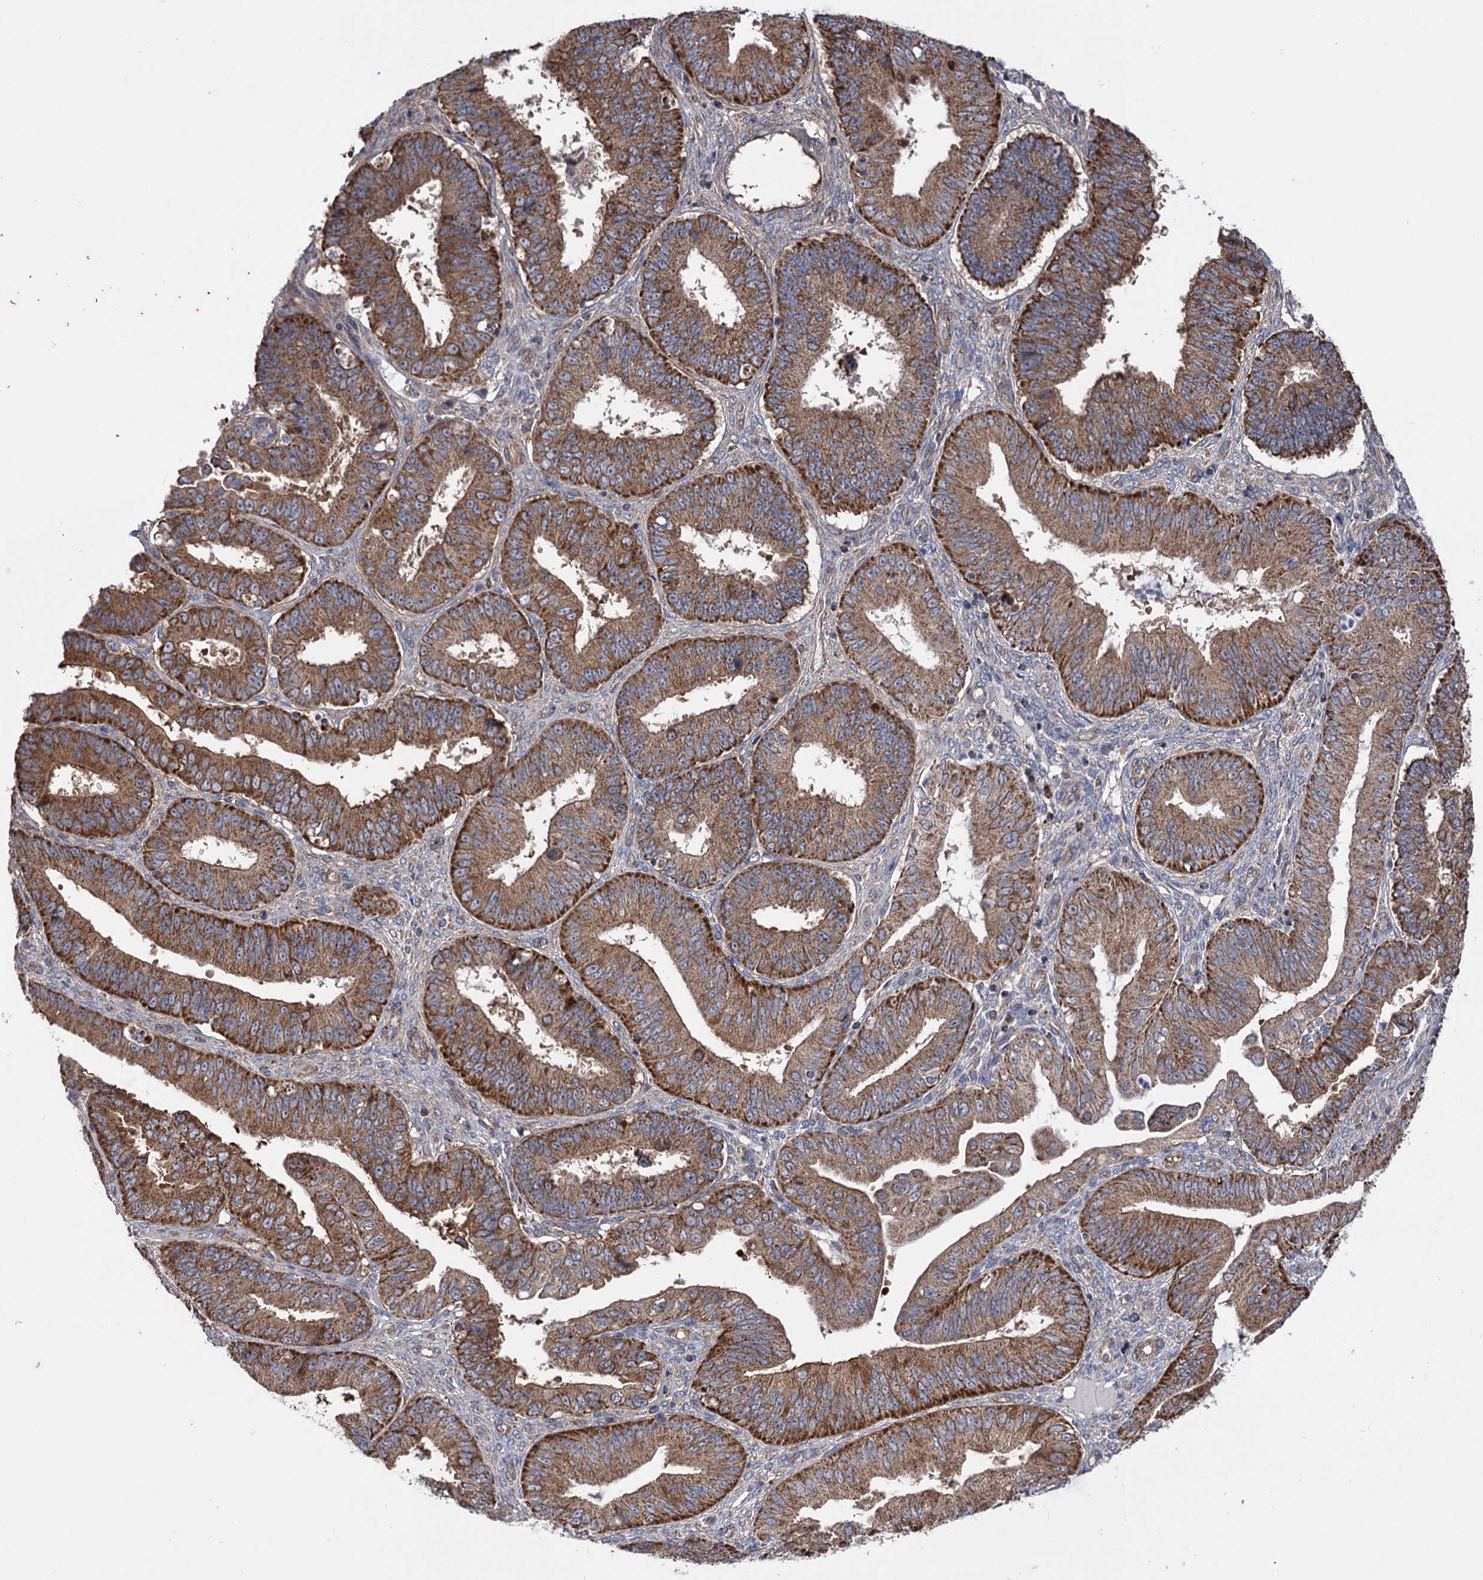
{"staining": {"intensity": "moderate", "quantity": ">75%", "location": "cytoplasmic/membranous"}, "tissue": "ovarian cancer", "cell_type": "Tumor cells", "image_type": "cancer", "snomed": [{"axis": "morphology", "description": "Carcinoma, endometroid"}, {"axis": "topography", "description": "Appendix"}, {"axis": "topography", "description": "Ovary"}], "caption": "Moderate cytoplasmic/membranous staining is identified in about >75% of tumor cells in ovarian endometroid carcinoma.", "gene": "SUCLA2", "patient": {"sex": "female", "age": 42}}